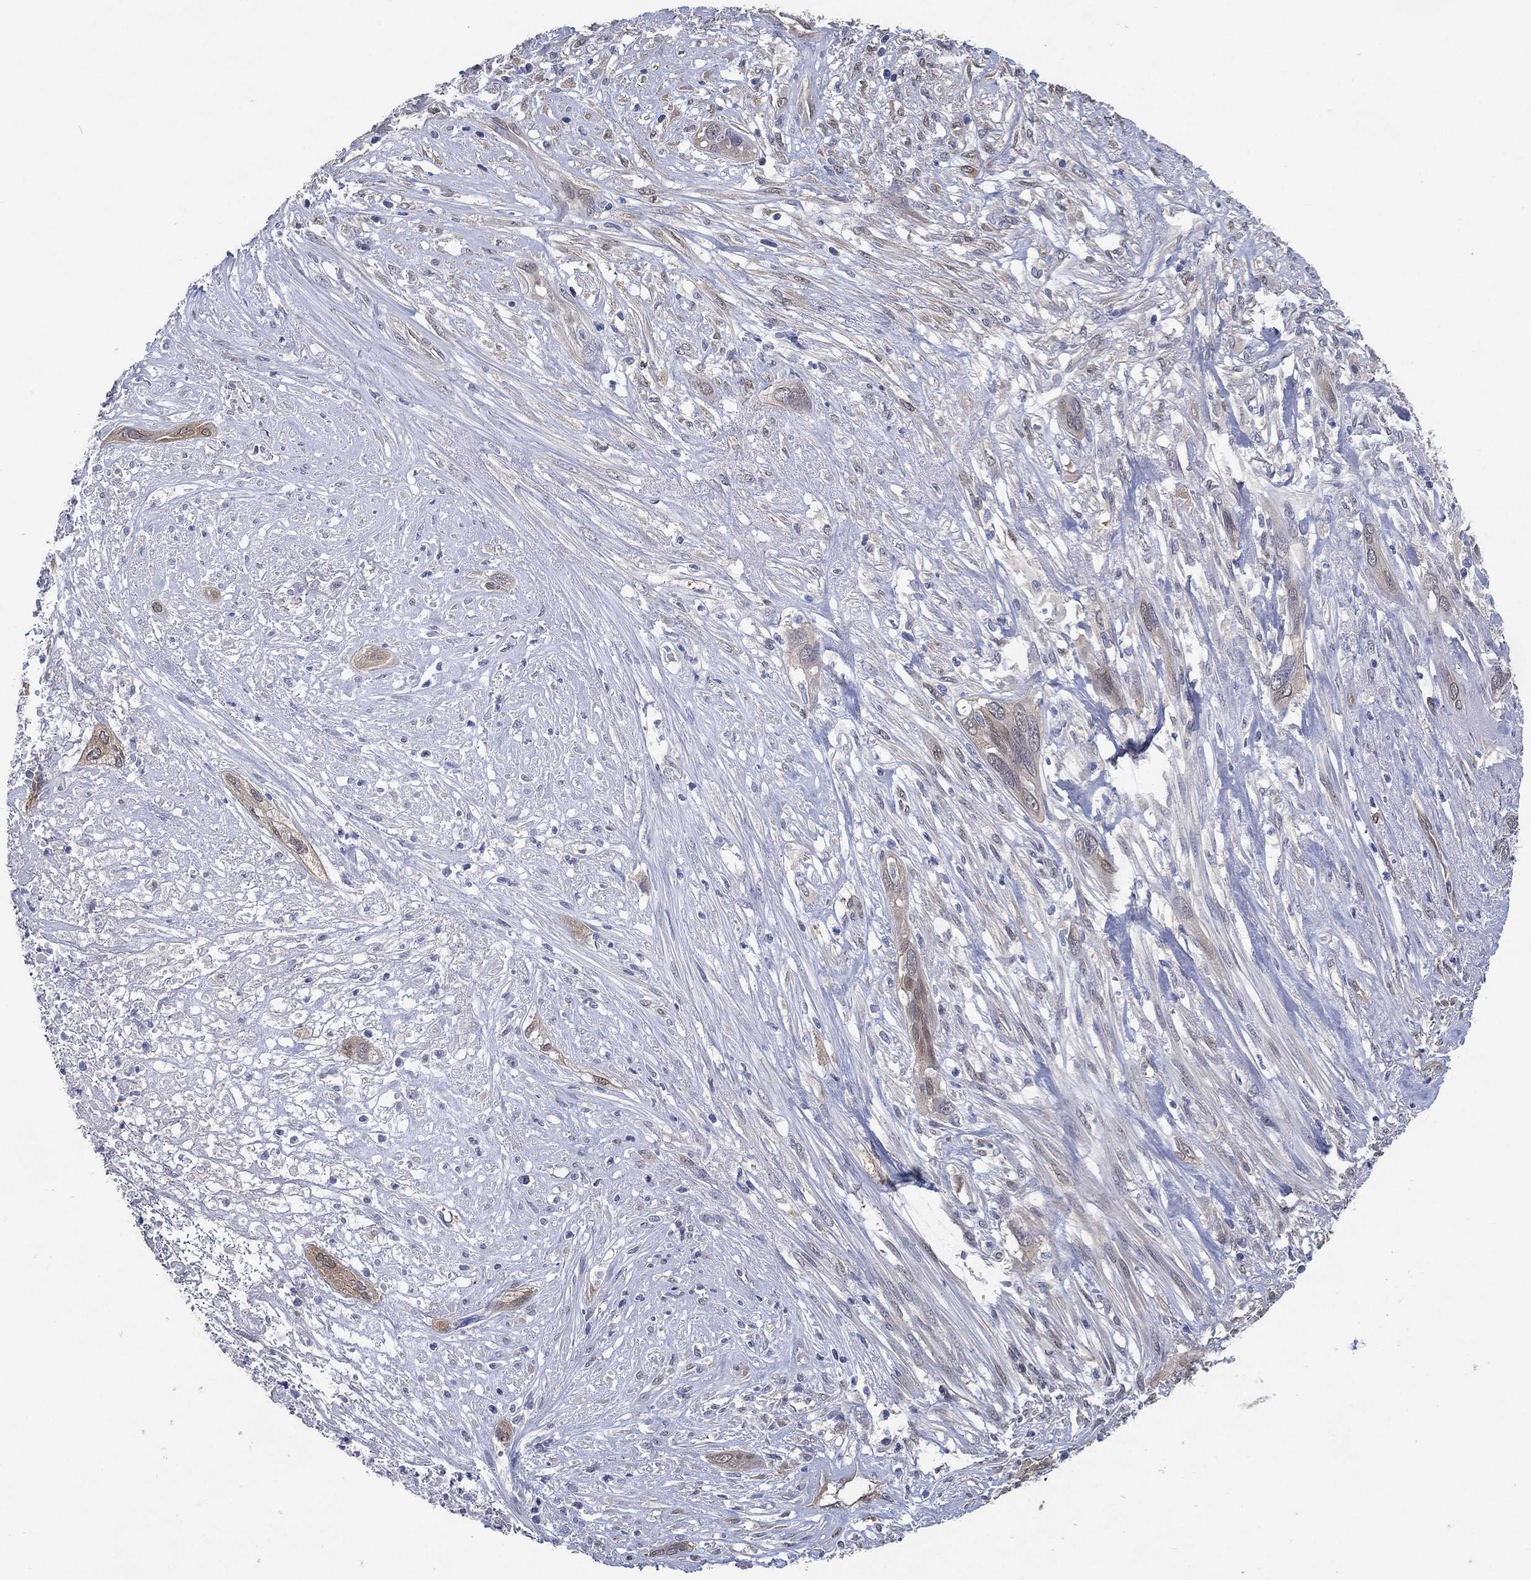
{"staining": {"intensity": "negative", "quantity": "none", "location": "none"}, "tissue": "cervical cancer", "cell_type": "Tumor cells", "image_type": "cancer", "snomed": [{"axis": "morphology", "description": "Squamous cell carcinoma, NOS"}, {"axis": "topography", "description": "Cervix"}], "caption": "This photomicrograph is of cervical cancer stained with IHC to label a protein in brown with the nuclei are counter-stained blue. There is no staining in tumor cells.", "gene": "AK1", "patient": {"sex": "female", "age": 57}}